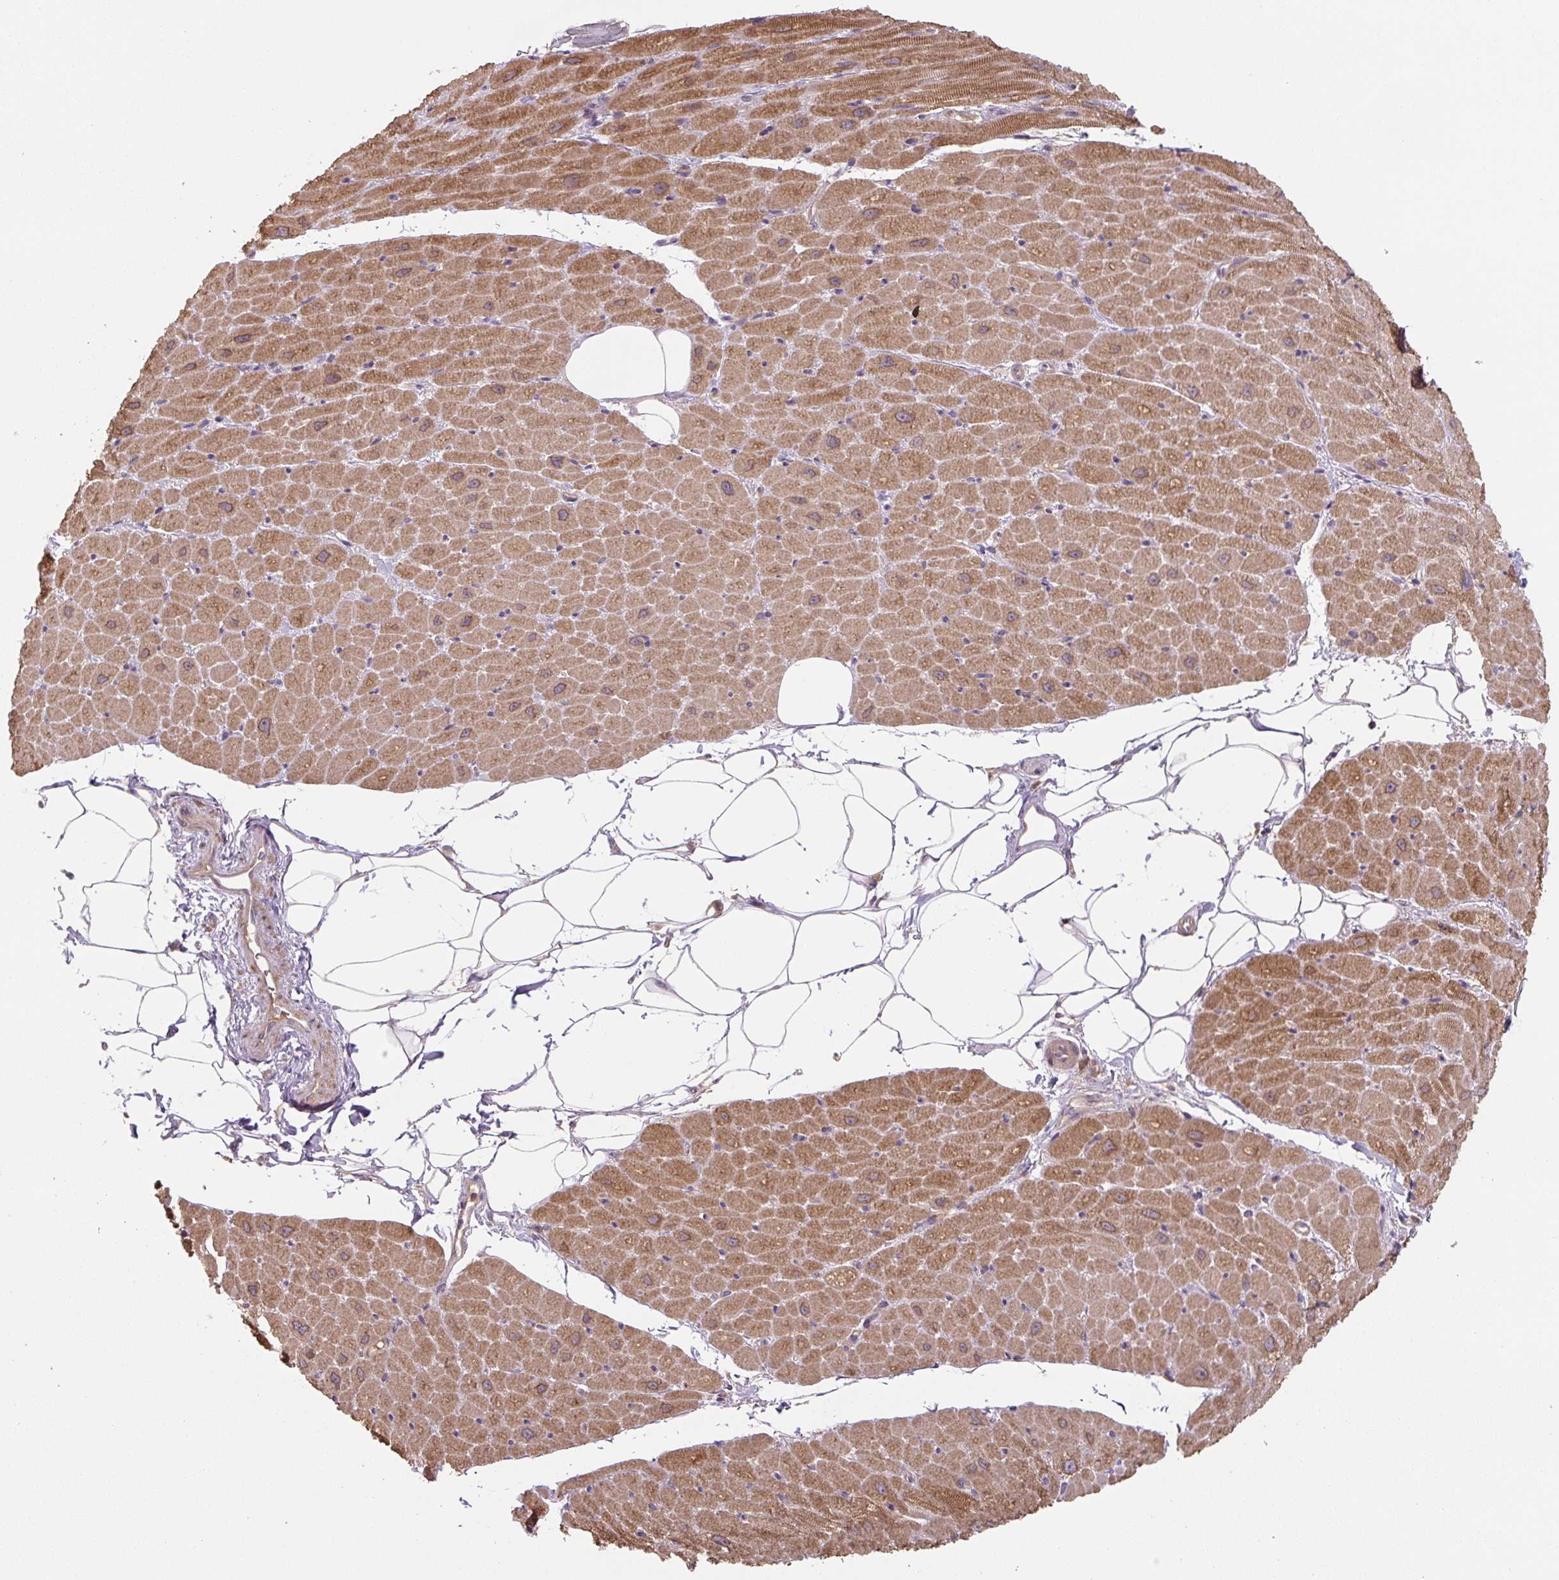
{"staining": {"intensity": "moderate", "quantity": ">75%", "location": "cytoplasmic/membranous"}, "tissue": "heart muscle", "cell_type": "Cardiomyocytes", "image_type": "normal", "snomed": [{"axis": "morphology", "description": "Normal tissue, NOS"}, {"axis": "topography", "description": "Heart"}], "caption": "Approximately >75% of cardiomyocytes in normal heart muscle exhibit moderate cytoplasmic/membranous protein positivity as visualized by brown immunohistochemical staining.", "gene": "C2orf73", "patient": {"sex": "male", "age": 62}}